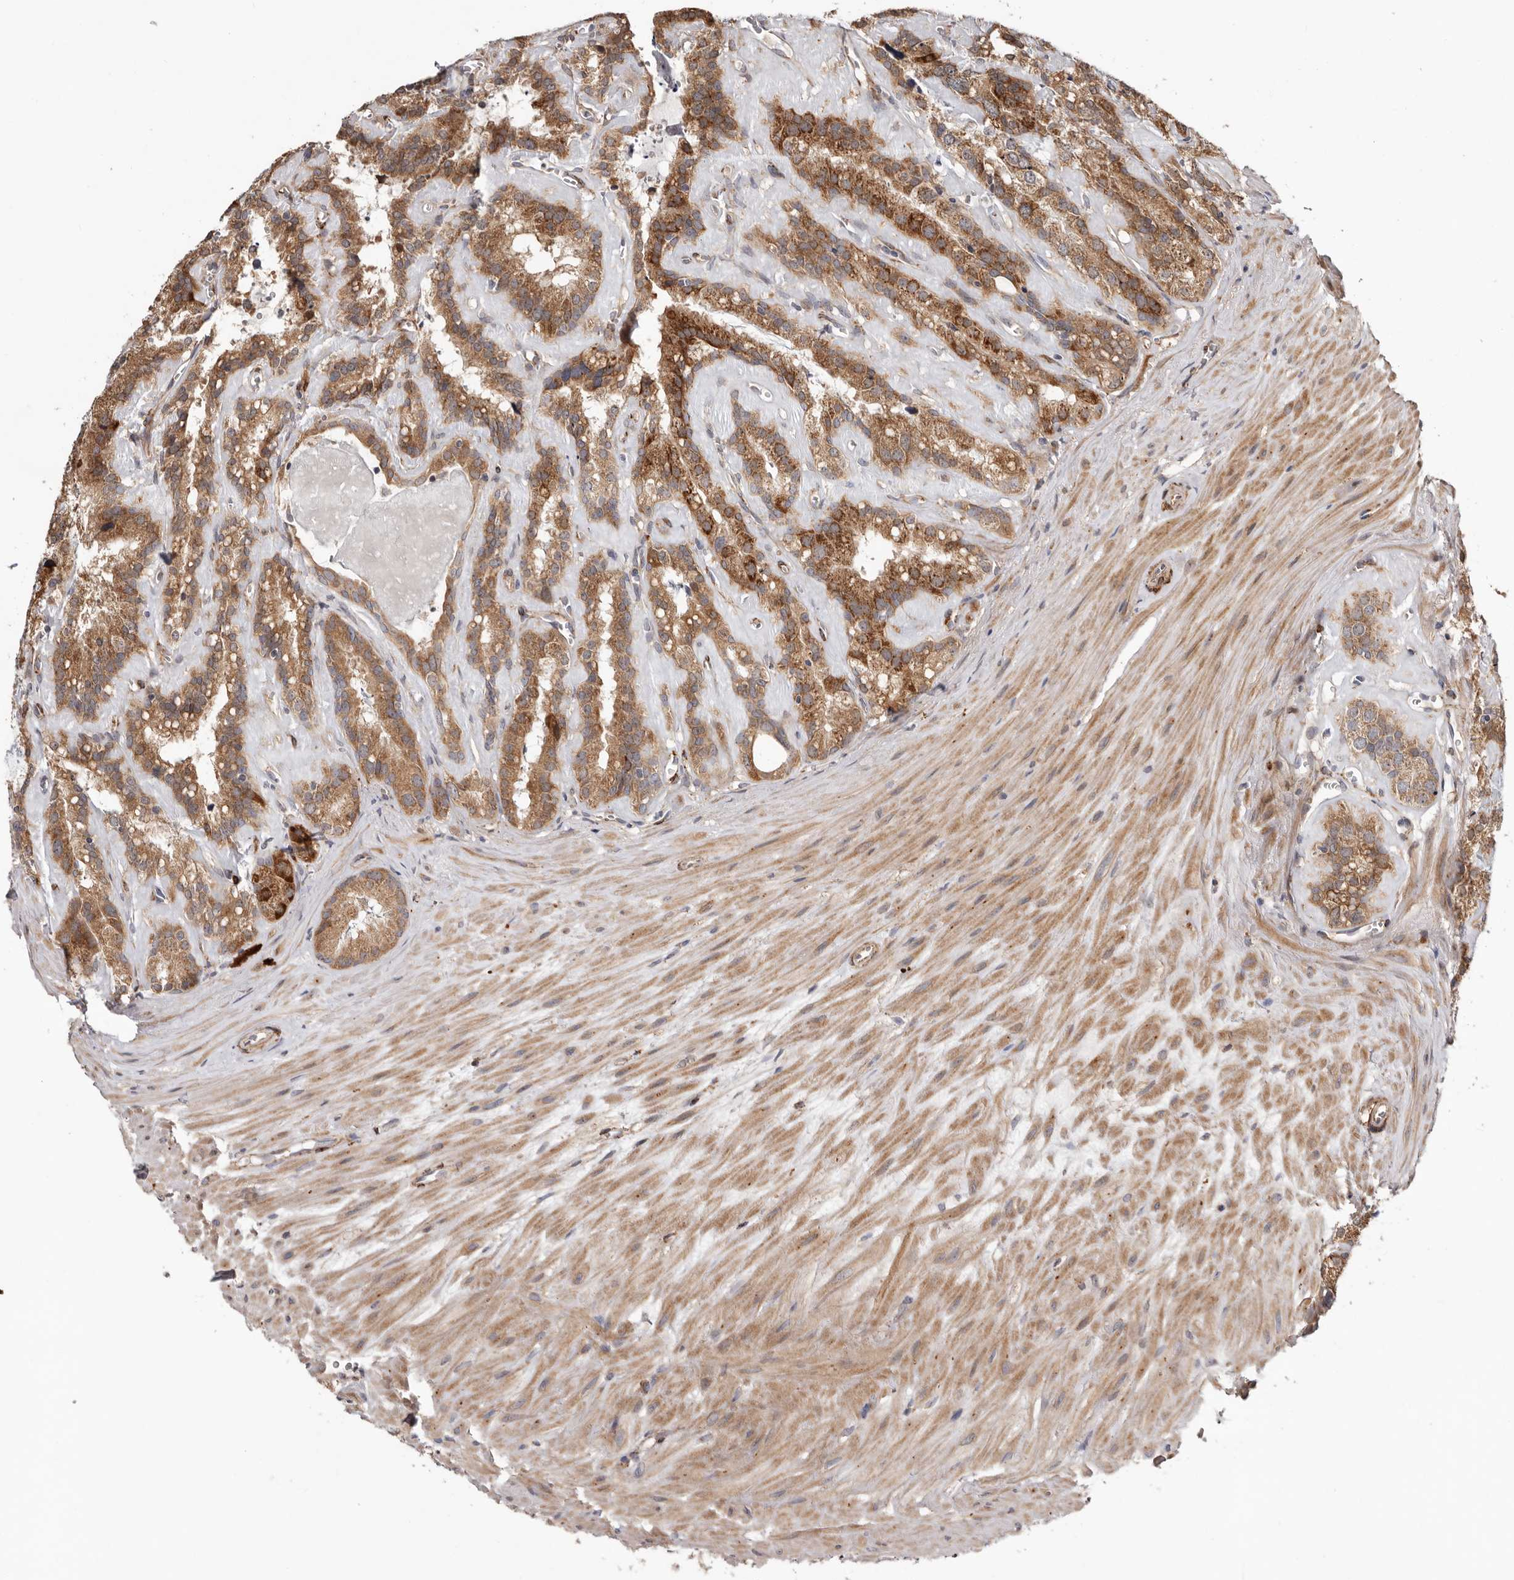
{"staining": {"intensity": "moderate", "quantity": ">75%", "location": "cytoplasmic/membranous"}, "tissue": "seminal vesicle", "cell_type": "Glandular cells", "image_type": "normal", "snomed": [{"axis": "morphology", "description": "Normal tissue, NOS"}, {"axis": "topography", "description": "Prostate"}, {"axis": "topography", "description": "Seminal veicle"}], "caption": "Immunohistochemical staining of normal human seminal vesicle displays moderate cytoplasmic/membranous protein expression in about >75% of glandular cells. The staining is performed using DAB brown chromogen to label protein expression. The nuclei are counter-stained blue using hematoxylin.", "gene": "PROKR1", "patient": {"sex": "male", "age": 59}}